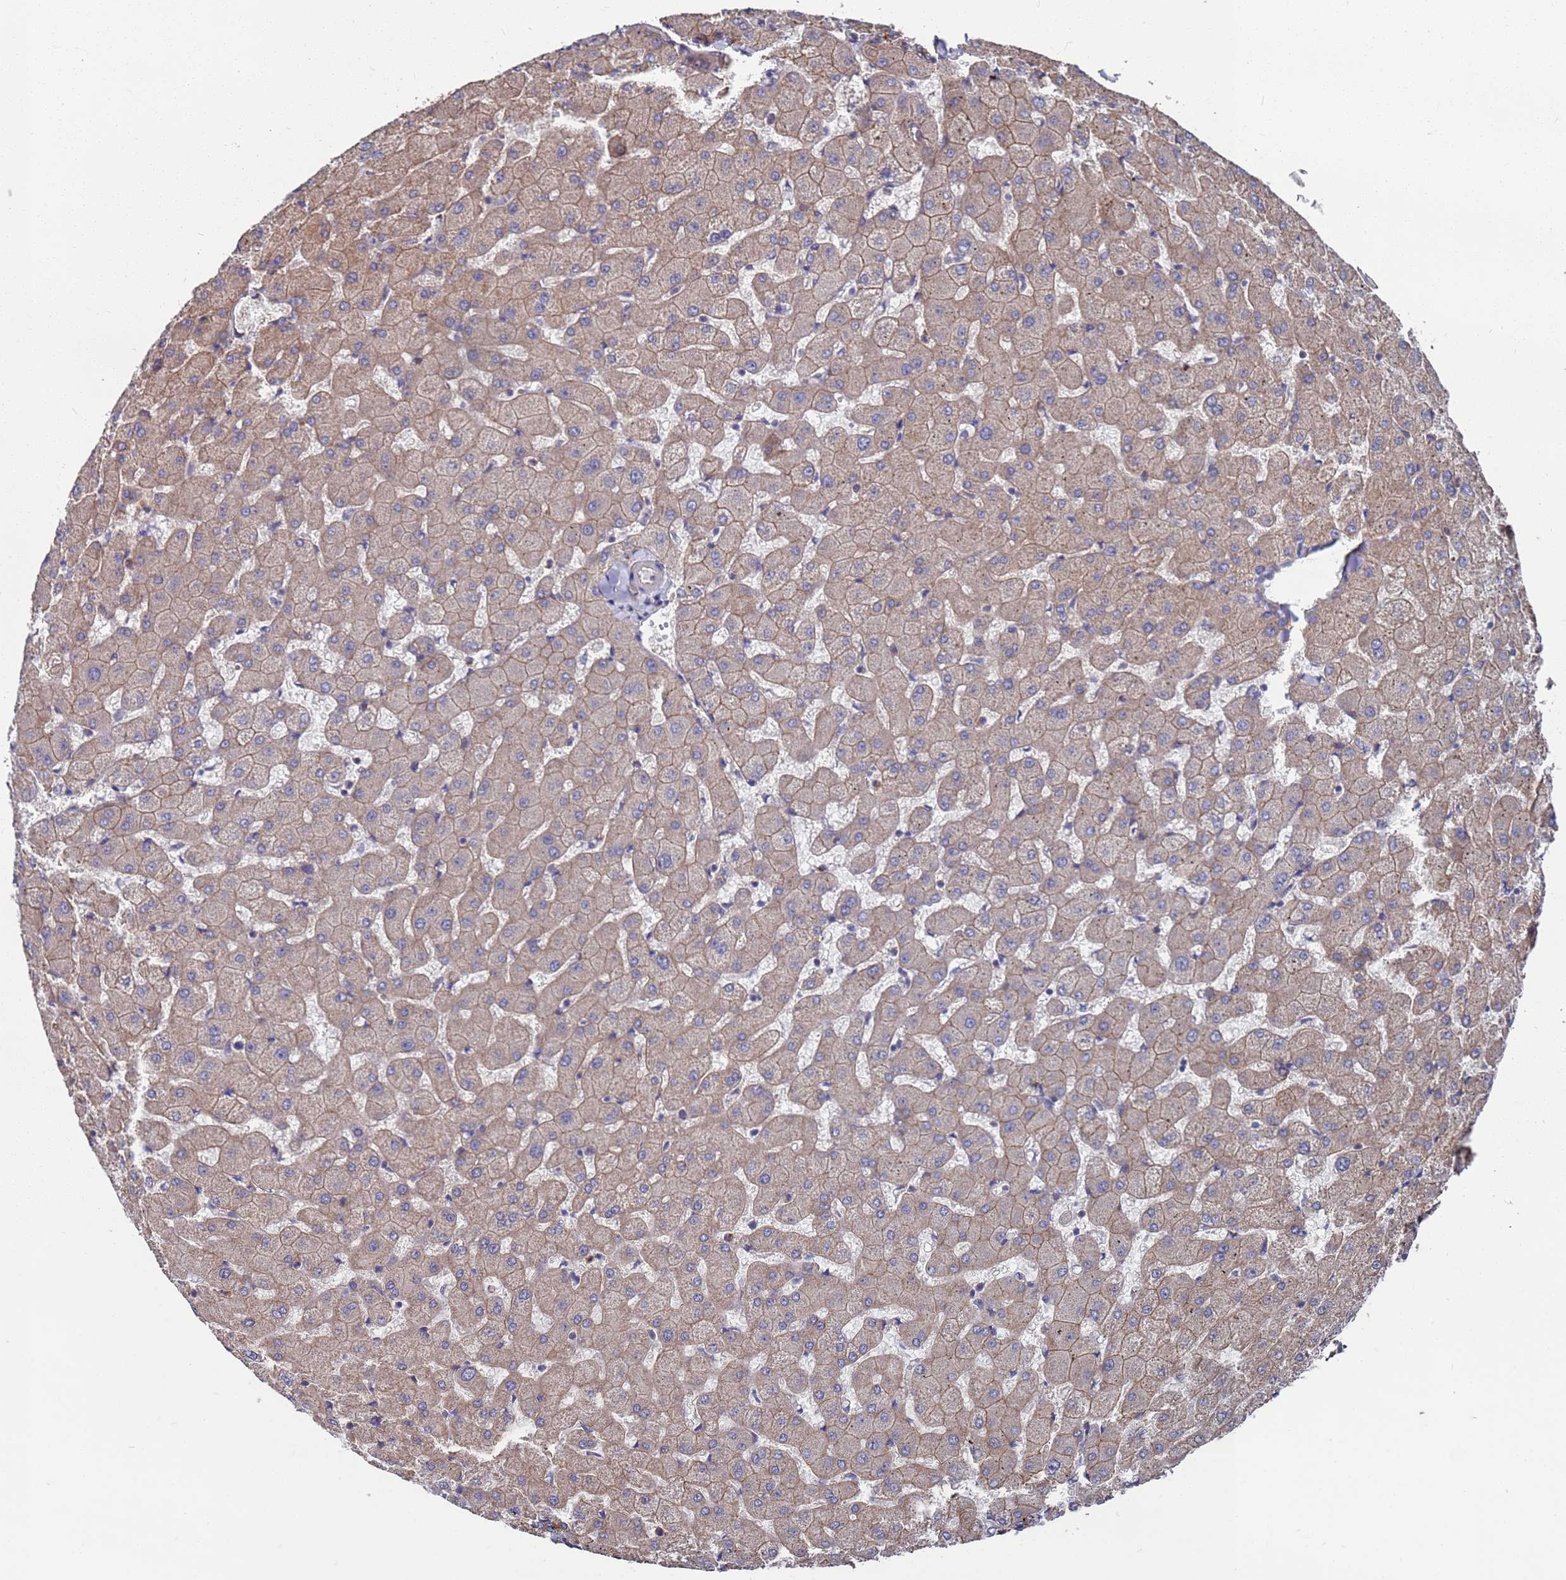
{"staining": {"intensity": "weak", "quantity": ">75%", "location": "cytoplasmic/membranous"}, "tissue": "liver", "cell_type": "Cholangiocytes", "image_type": "normal", "snomed": [{"axis": "morphology", "description": "Normal tissue, NOS"}, {"axis": "topography", "description": "Liver"}], "caption": "Immunohistochemistry of benign human liver demonstrates low levels of weak cytoplasmic/membranous staining in about >75% of cholangiocytes.", "gene": "NDUFAF6", "patient": {"sex": "female", "age": 63}}